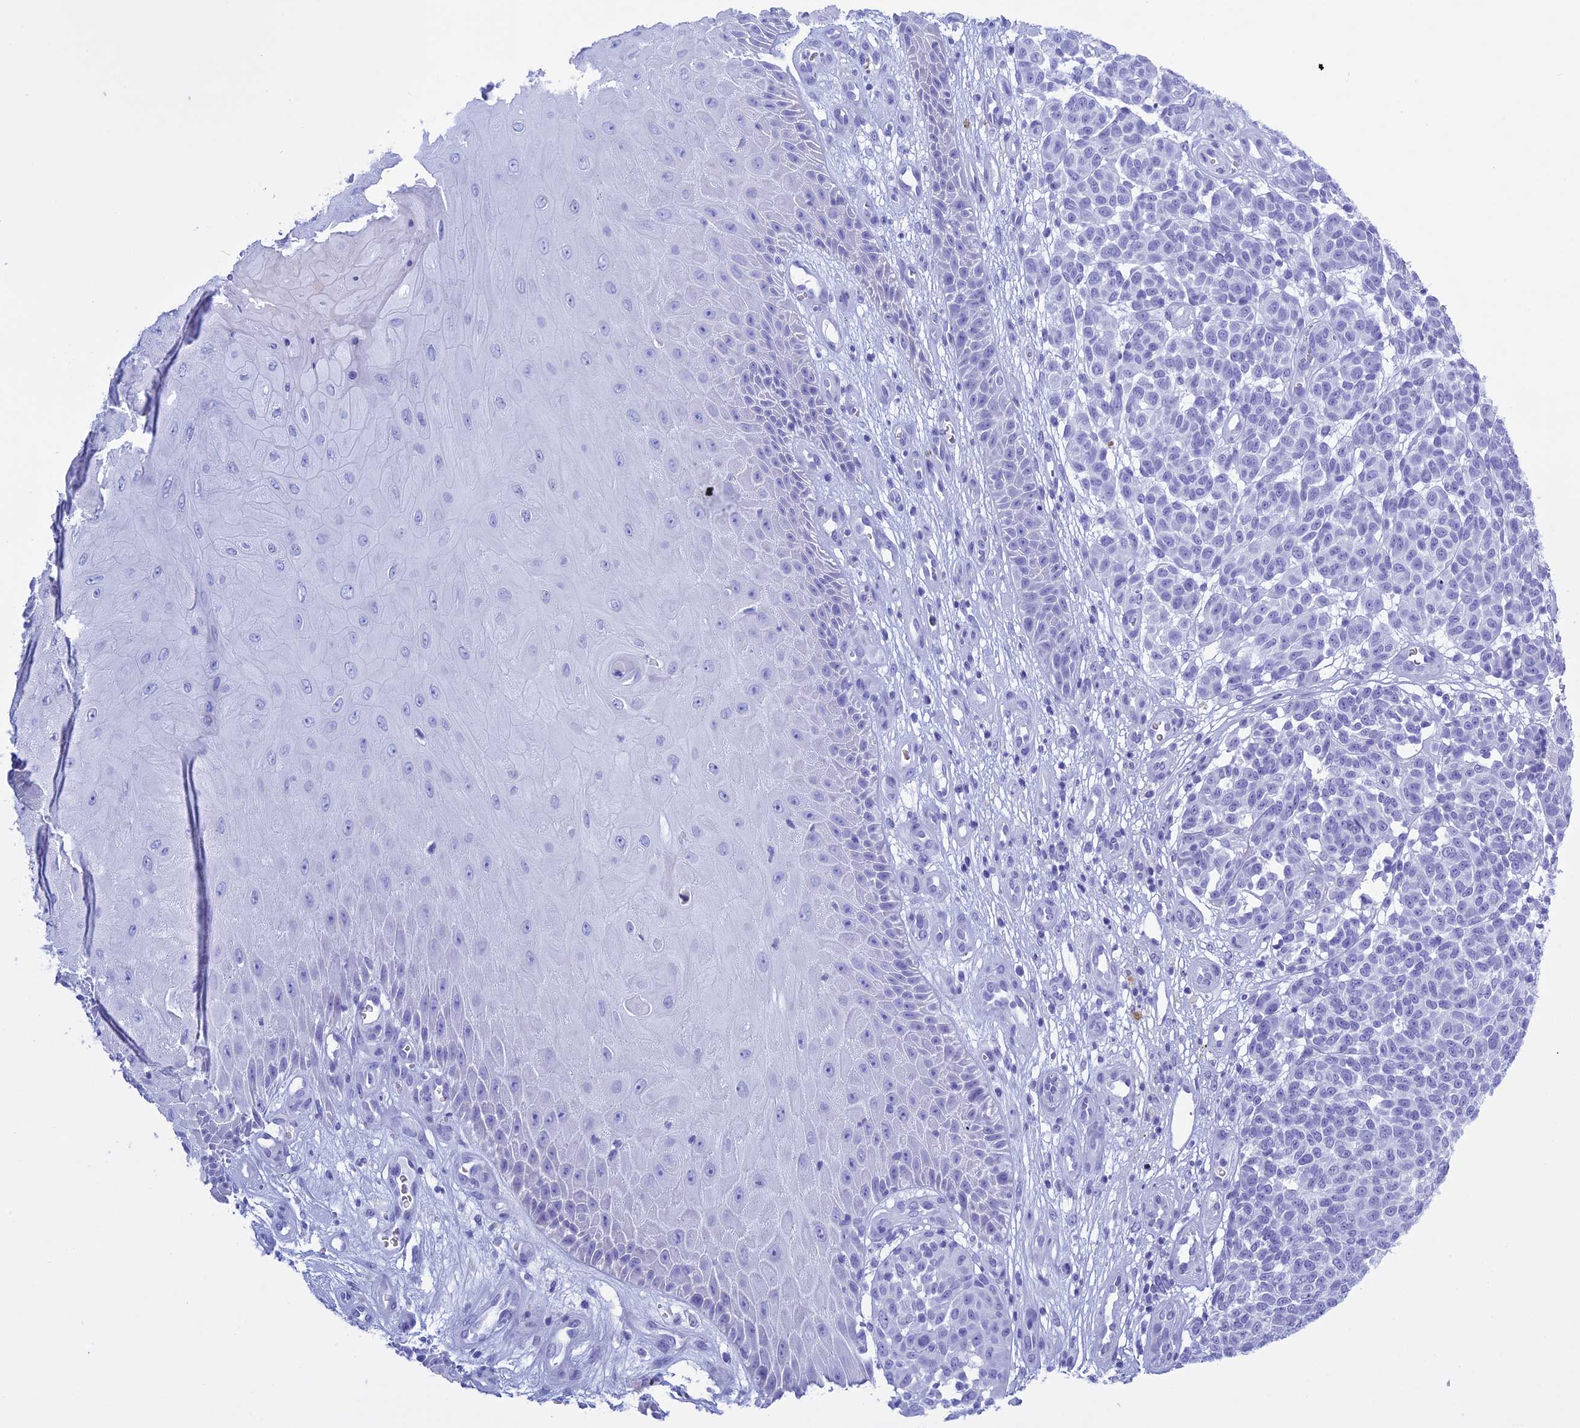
{"staining": {"intensity": "negative", "quantity": "none", "location": "none"}, "tissue": "melanoma", "cell_type": "Tumor cells", "image_type": "cancer", "snomed": [{"axis": "morphology", "description": "Malignant melanoma, NOS"}, {"axis": "topography", "description": "Skin"}], "caption": "An immunohistochemistry micrograph of melanoma is shown. There is no staining in tumor cells of melanoma.", "gene": "KCTD21", "patient": {"sex": "male", "age": 49}}